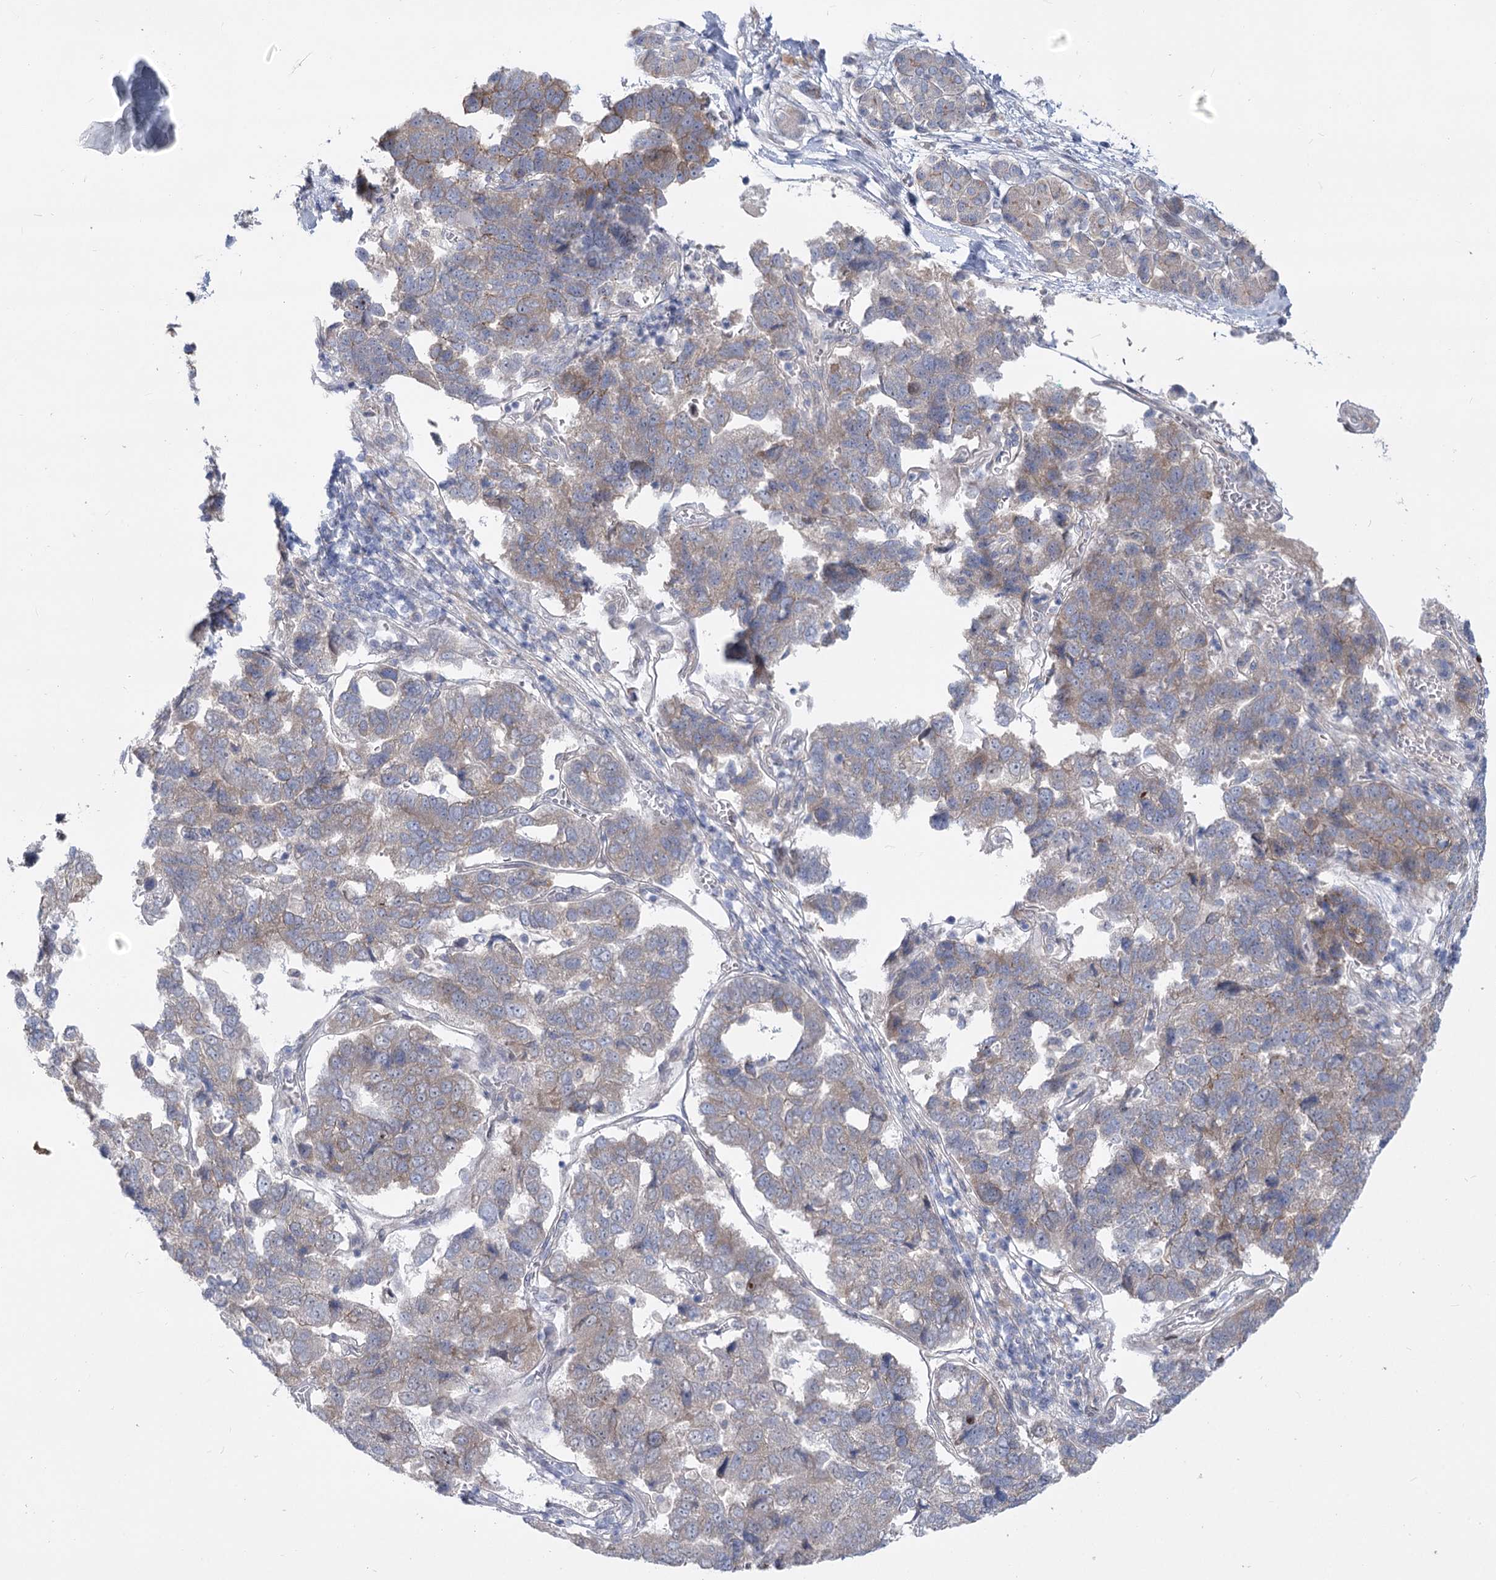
{"staining": {"intensity": "weak", "quantity": "25%-75%", "location": "cytoplasmic/membranous"}, "tissue": "pancreatic cancer", "cell_type": "Tumor cells", "image_type": "cancer", "snomed": [{"axis": "morphology", "description": "Adenocarcinoma, NOS"}, {"axis": "topography", "description": "Pancreas"}], "caption": "Pancreatic adenocarcinoma stained with DAB immunohistochemistry shows low levels of weak cytoplasmic/membranous staining in about 25%-75% of tumor cells.", "gene": "ARSI", "patient": {"sex": "female", "age": 61}}